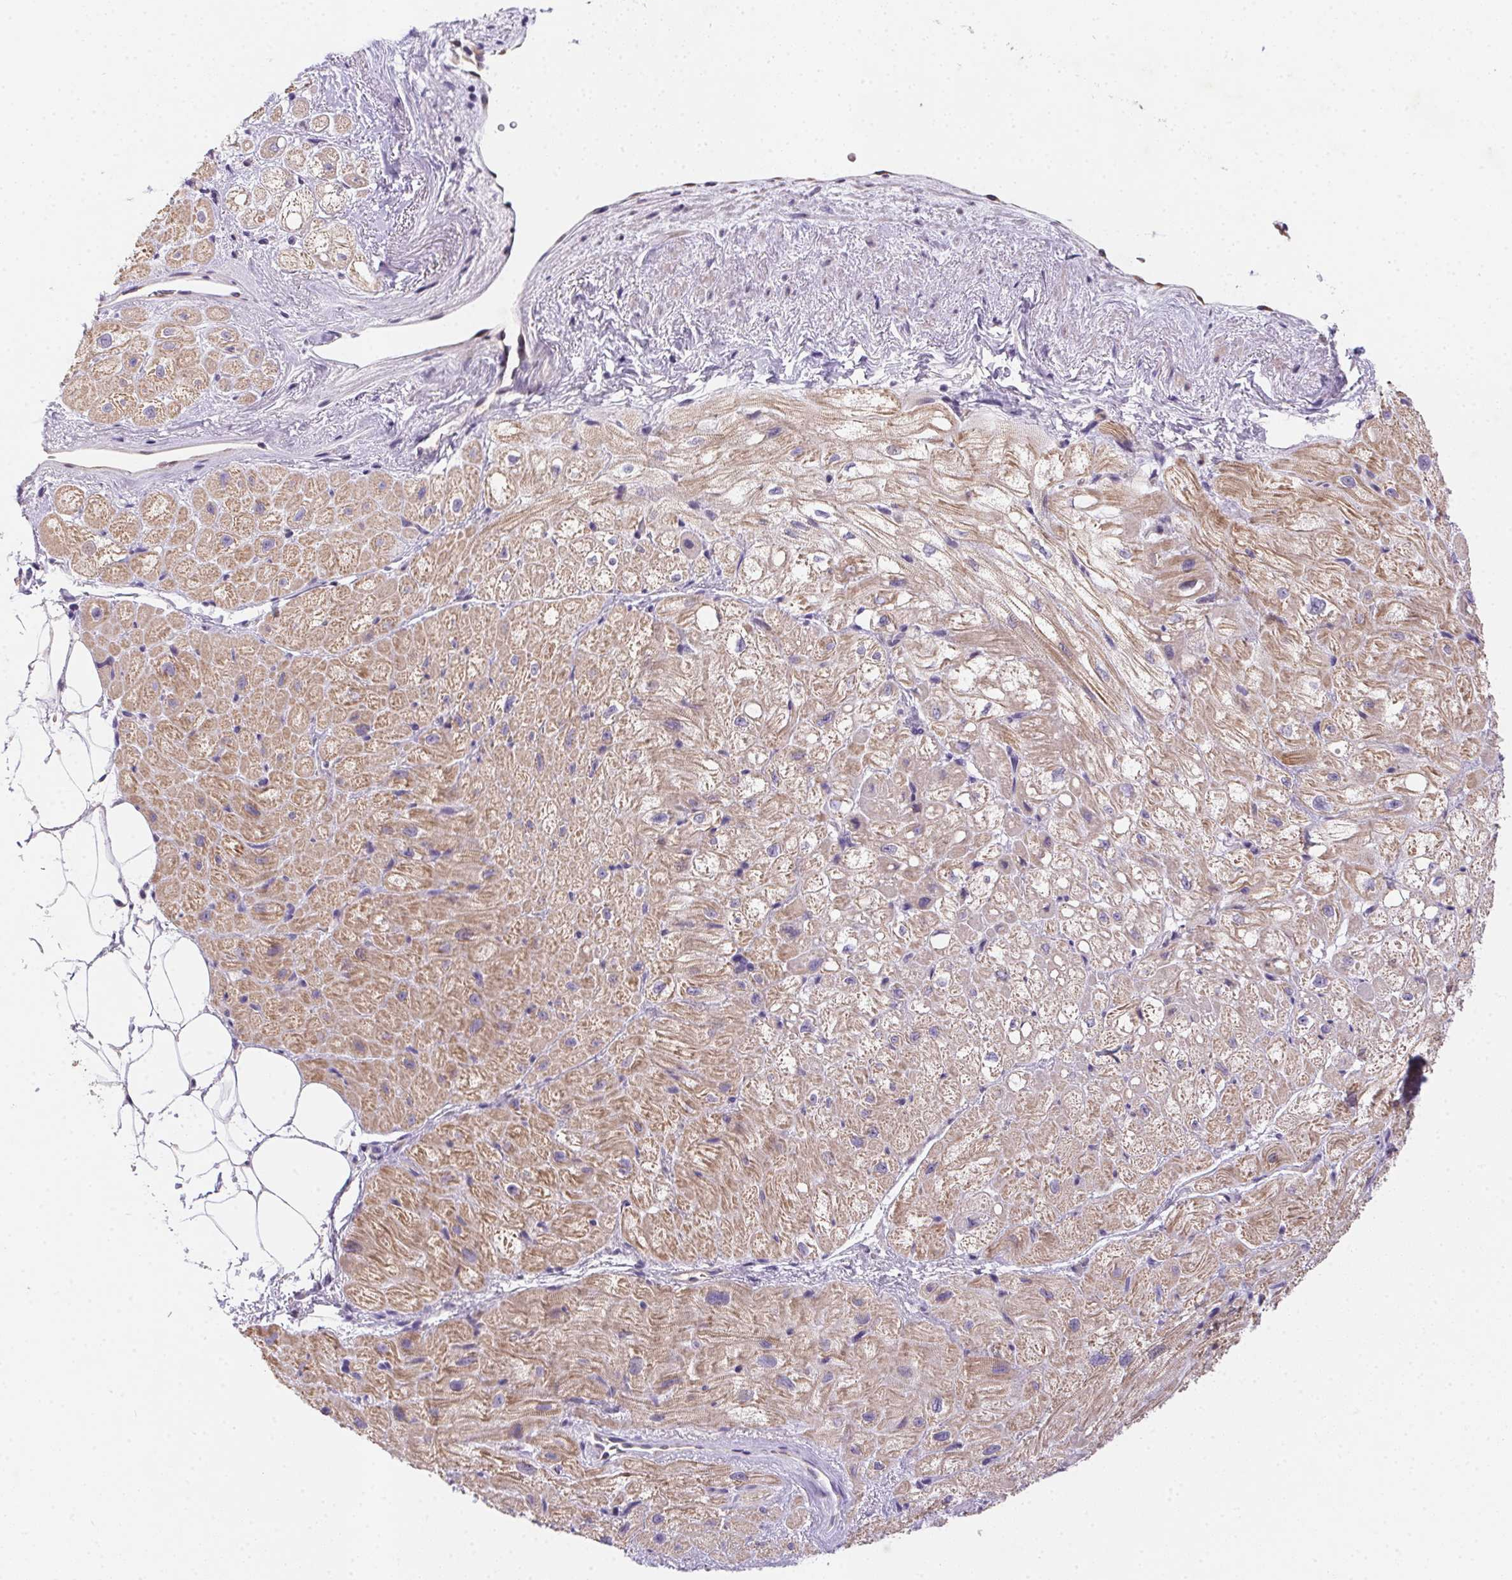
{"staining": {"intensity": "moderate", "quantity": "25%-75%", "location": "cytoplasmic/membranous"}, "tissue": "heart muscle", "cell_type": "Cardiomyocytes", "image_type": "normal", "snomed": [{"axis": "morphology", "description": "Normal tissue, NOS"}, {"axis": "topography", "description": "Heart"}], "caption": "This photomicrograph demonstrates immunohistochemistry (IHC) staining of benign human heart muscle, with medium moderate cytoplasmic/membranous positivity in approximately 25%-75% of cardiomyocytes.", "gene": "HELLS", "patient": {"sex": "female", "age": 69}}